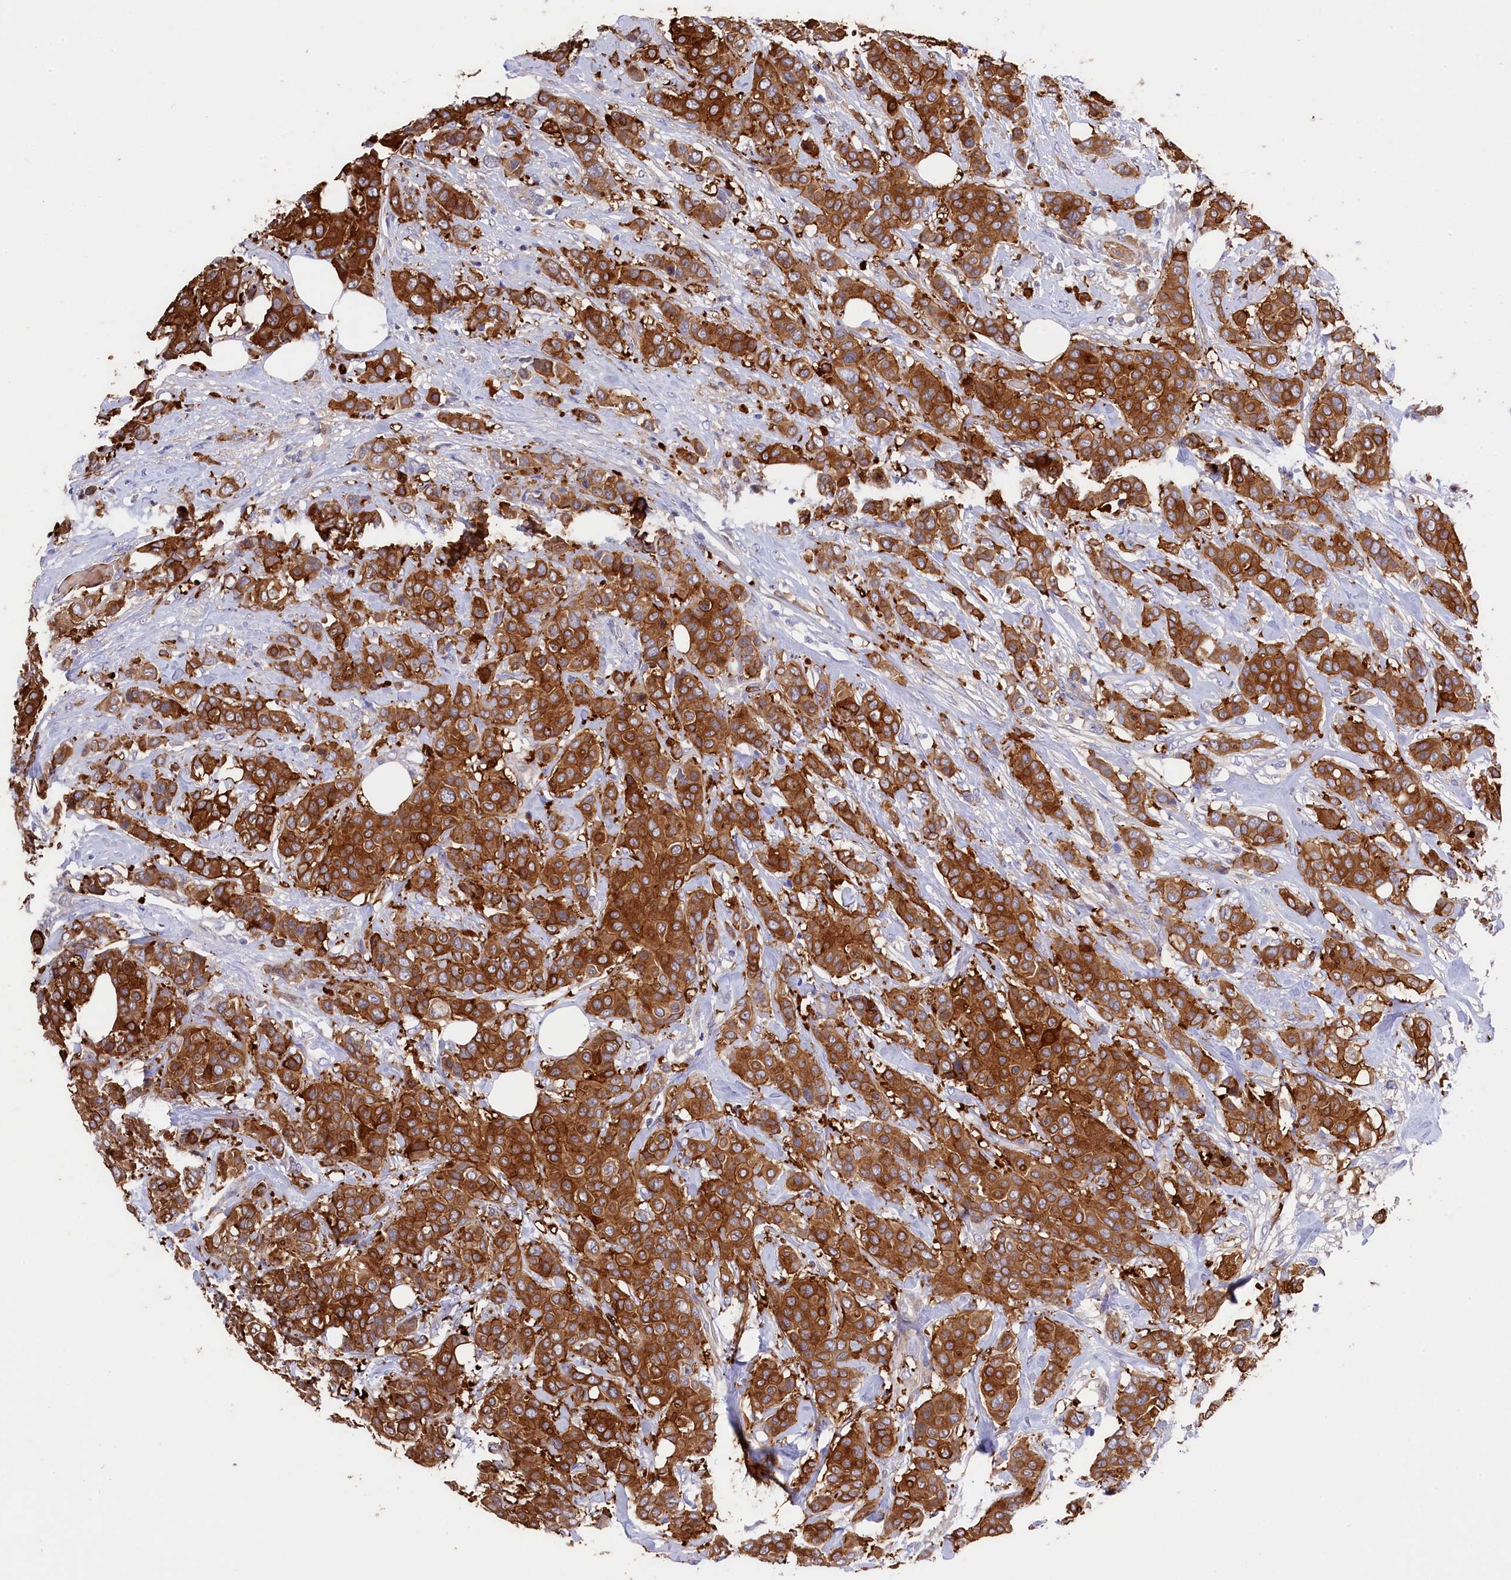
{"staining": {"intensity": "strong", "quantity": ">75%", "location": "cytoplasmic/membranous"}, "tissue": "breast cancer", "cell_type": "Tumor cells", "image_type": "cancer", "snomed": [{"axis": "morphology", "description": "Lobular carcinoma"}, {"axis": "topography", "description": "Breast"}], "caption": "Immunohistochemical staining of human breast lobular carcinoma displays strong cytoplasmic/membranous protein expression in about >75% of tumor cells.", "gene": "LHFPL4", "patient": {"sex": "female", "age": 51}}